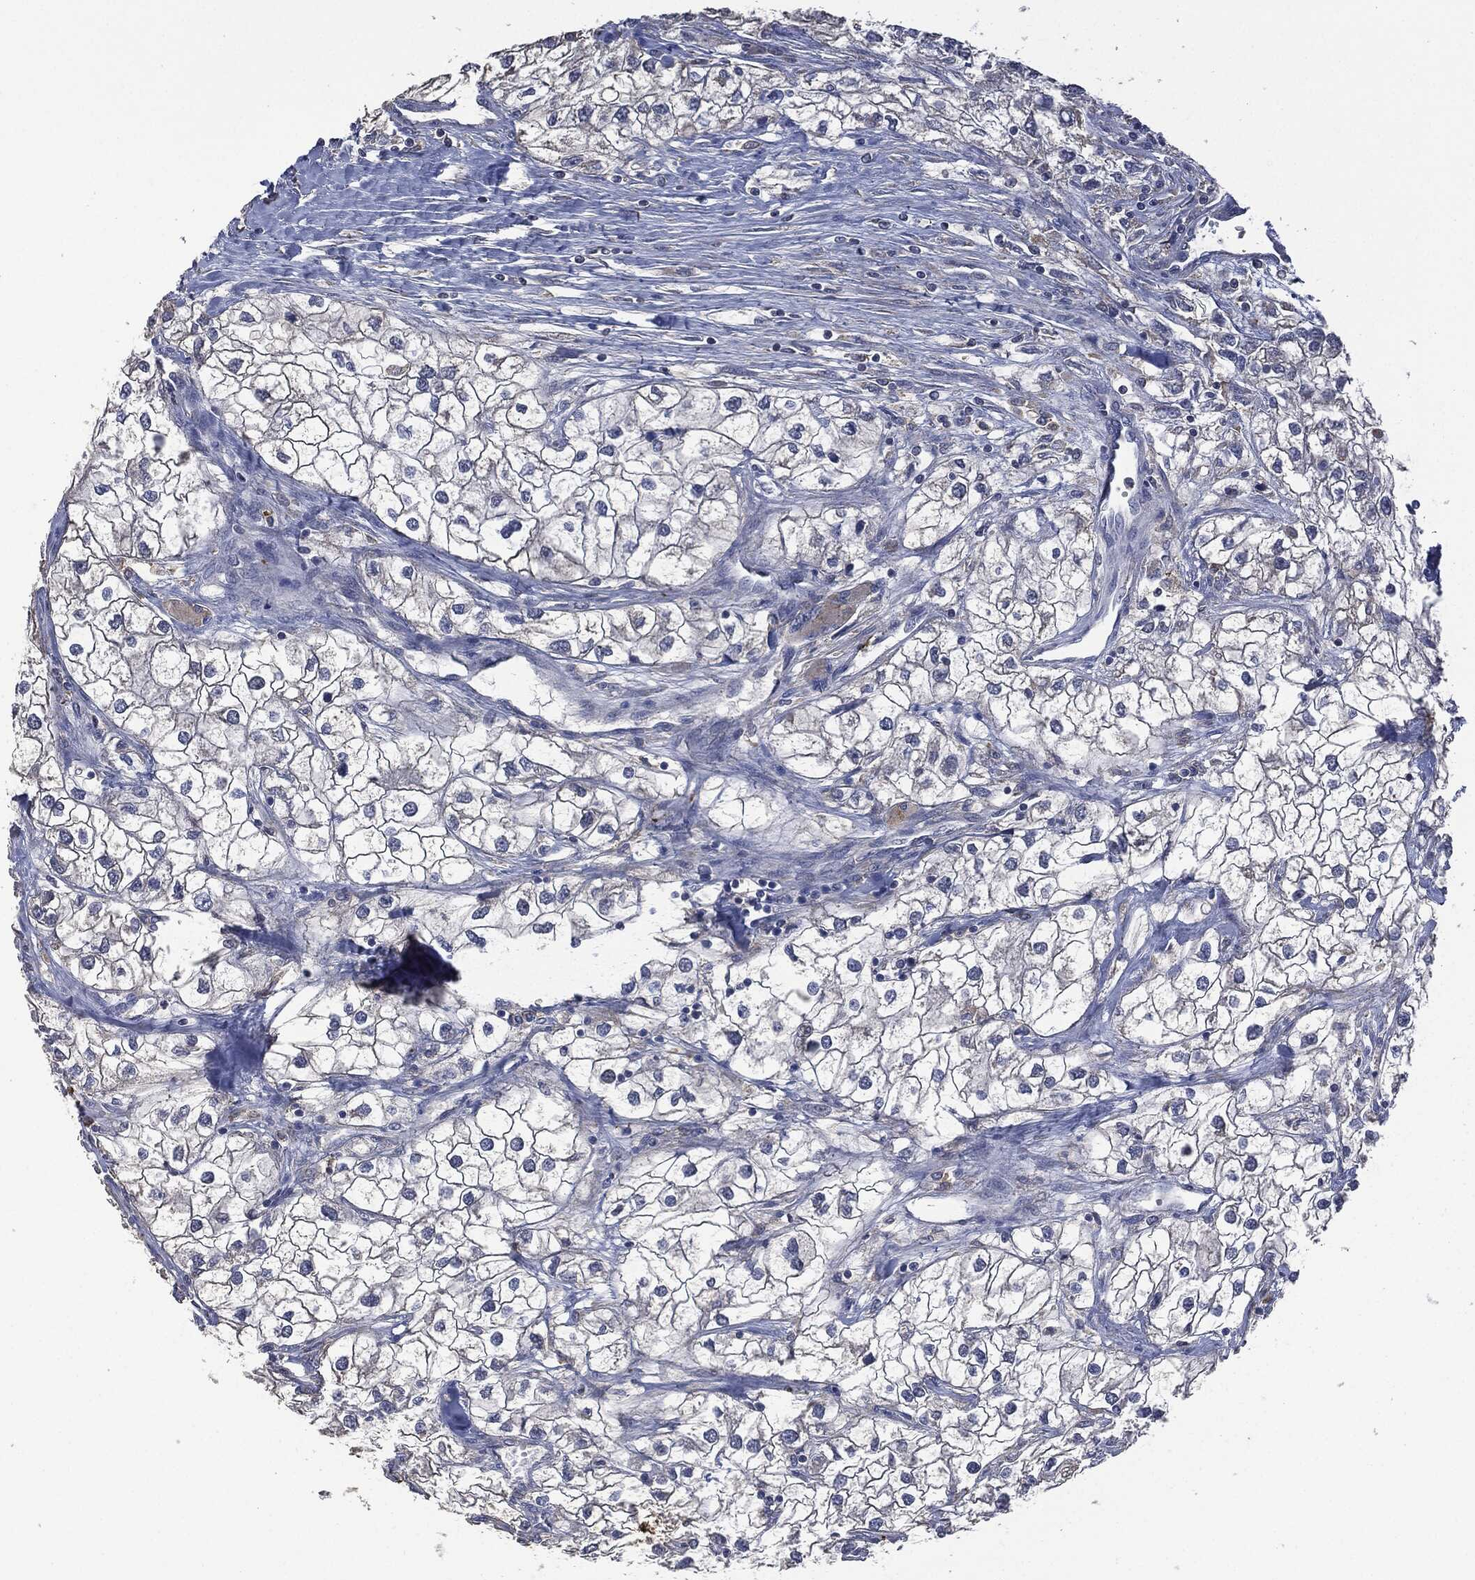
{"staining": {"intensity": "negative", "quantity": "none", "location": "none"}, "tissue": "renal cancer", "cell_type": "Tumor cells", "image_type": "cancer", "snomed": [{"axis": "morphology", "description": "Adenocarcinoma, NOS"}, {"axis": "topography", "description": "Kidney"}], "caption": "Tumor cells are negative for protein expression in human renal cancer.", "gene": "CD33", "patient": {"sex": "male", "age": 59}}